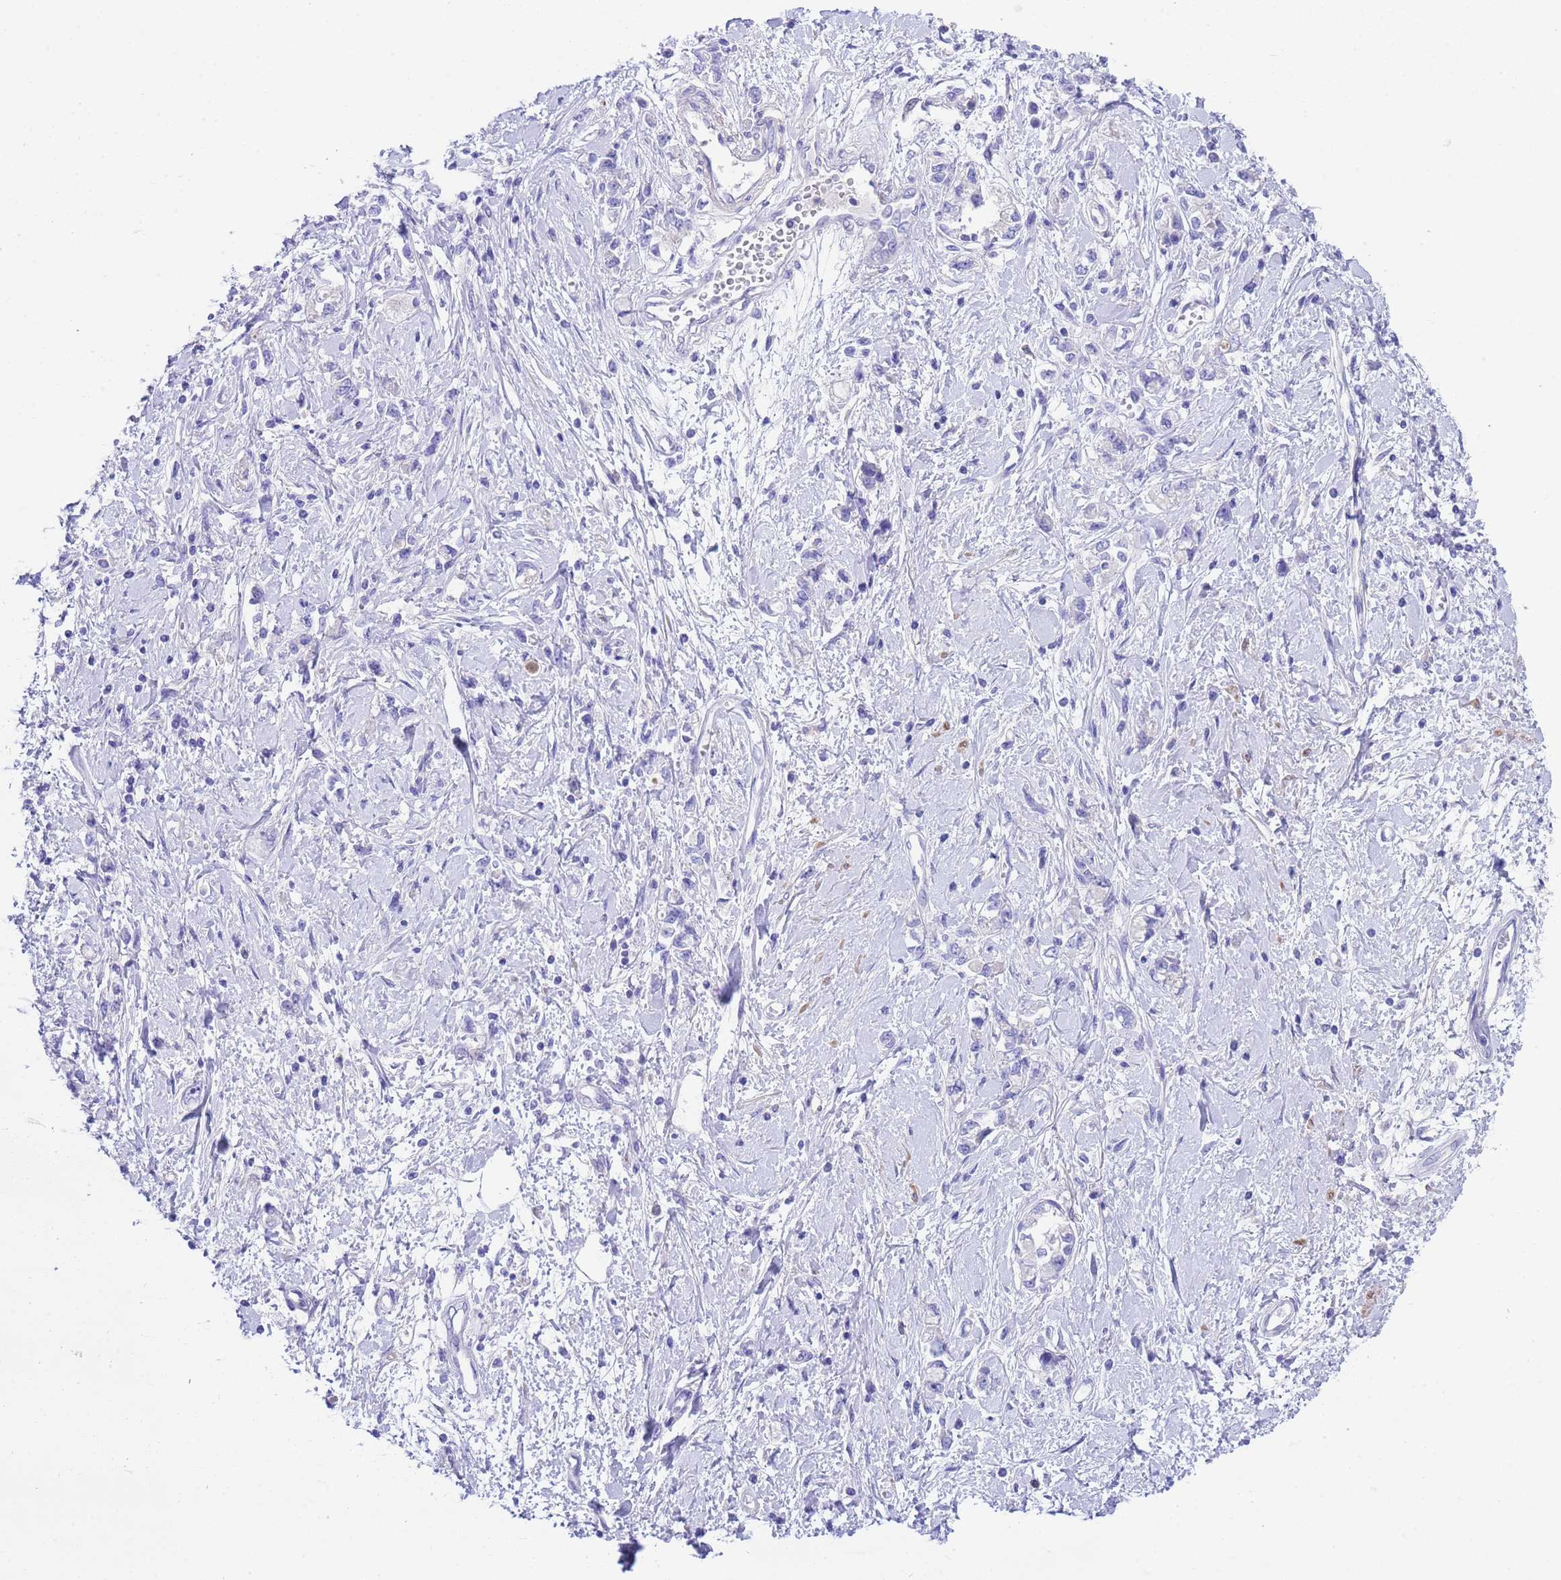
{"staining": {"intensity": "negative", "quantity": "none", "location": "none"}, "tissue": "stomach cancer", "cell_type": "Tumor cells", "image_type": "cancer", "snomed": [{"axis": "morphology", "description": "Adenocarcinoma, NOS"}, {"axis": "topography", "description": "Stomach"}], "caption": "The histopathology image demonstrates no staining of tumor cells in stomach adenocarcinoma.", "gene": "USP38", "patient": {"sex": "female", "age": 76}}